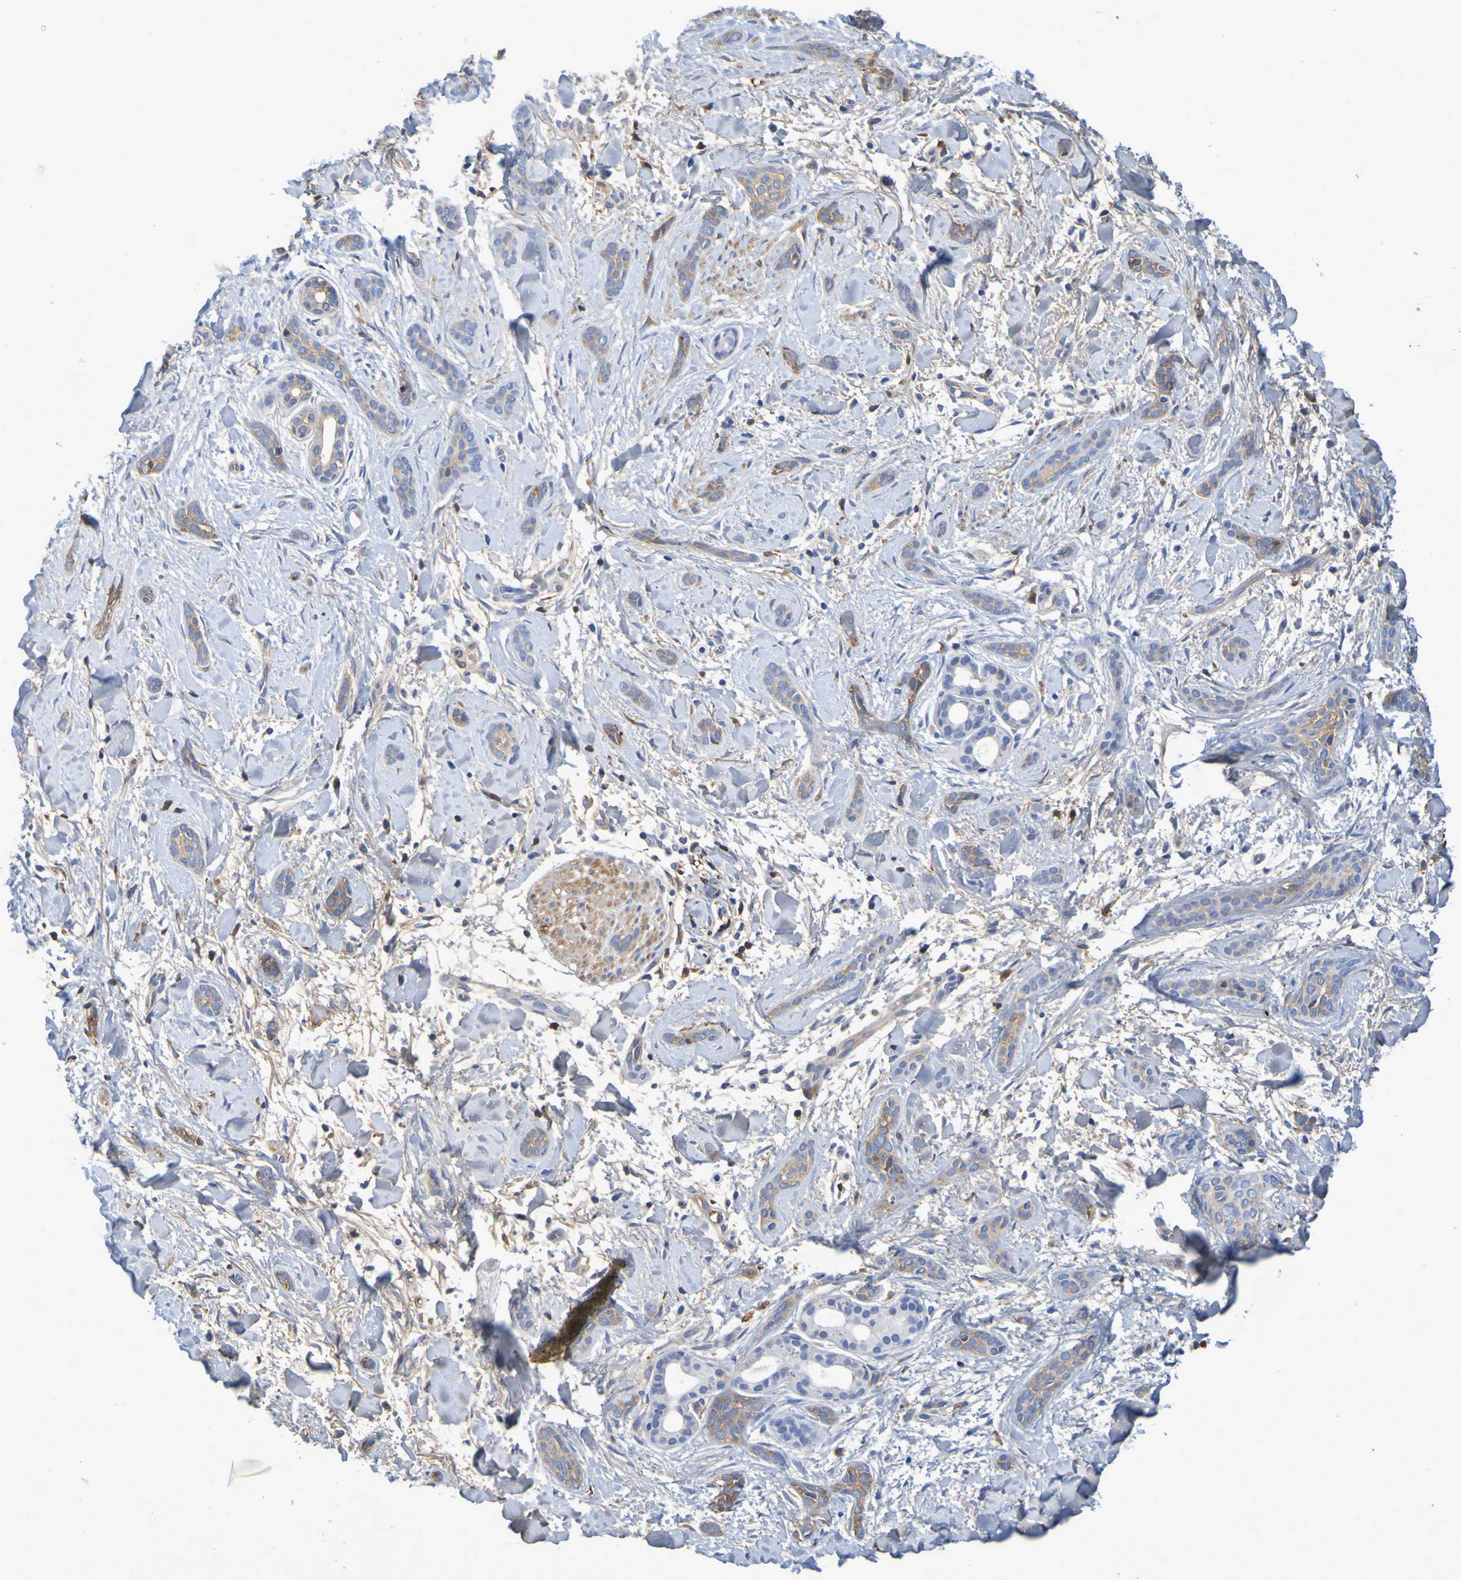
{"staining": {"intensity": "moderate", "quantity": ">75%", "location": "cytoplasmic/membranous"}, "tissue": "skin cancer", "cell_type": "Tumor cells", "image_type": "cancer", "snomed": [{"axis": "morphology", "description": "Basal cell carcinoma"}, {"axis": "morphology", "description": "Adnexal tumor, benign"}, {"axis": "topography", "description": "Skin"}], "caption": "Brown immunohistochemical staining in human skin basal cell carcinoma displays moderate cytoplasmic/membranous expression in about >75% of tumor cells. The staining was performed using DAB (3,3'-diaminobenzidine), with brown indicating positive protein expression. Nuclei are stained blue with hematoxylin.", "gene": "GAB3", "patient": {"sex": "female", "age": 42}}